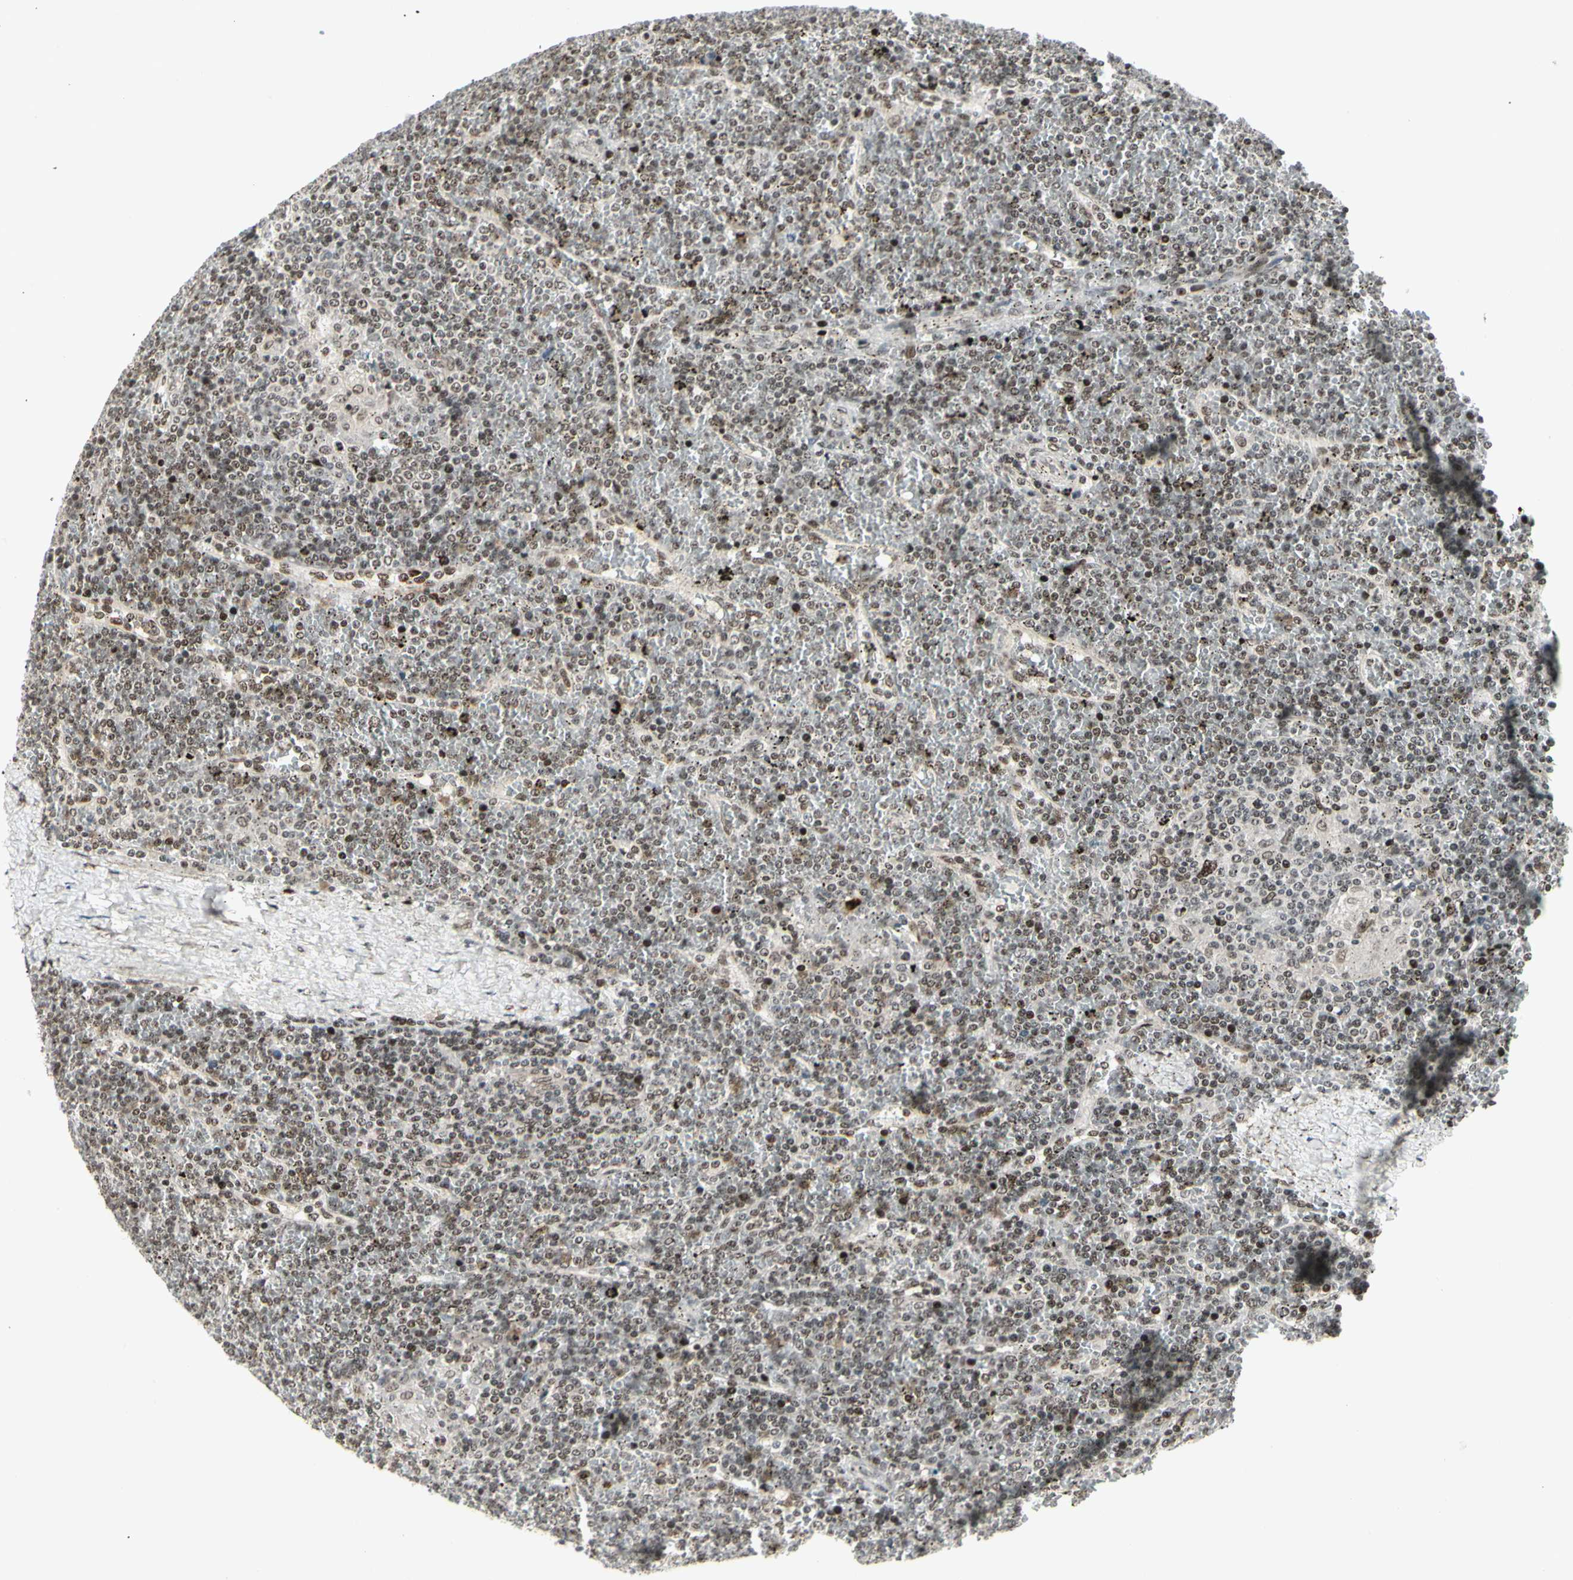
{"staining": {"intensity": "moderate", "quantity": ">75%", "location": "nuclear"}, "tissue": "lymphoma", "cell_type": "Tumor cells", "image_type": "cancer", "snomed": [{"axis": "morphology", "description": "Malignant lymphoma, non-Hodgkin's type, Low grade"}, {"axis": "topography", "description": "Spleen"}], "caption": "Low-grade malignant lymphoma, non-Hodgkin's type stained with a protein marker reveals moderate staining in tumor cells.", "gene": "FOXJ2", "patient": {"sex": "female", "age": 19}}